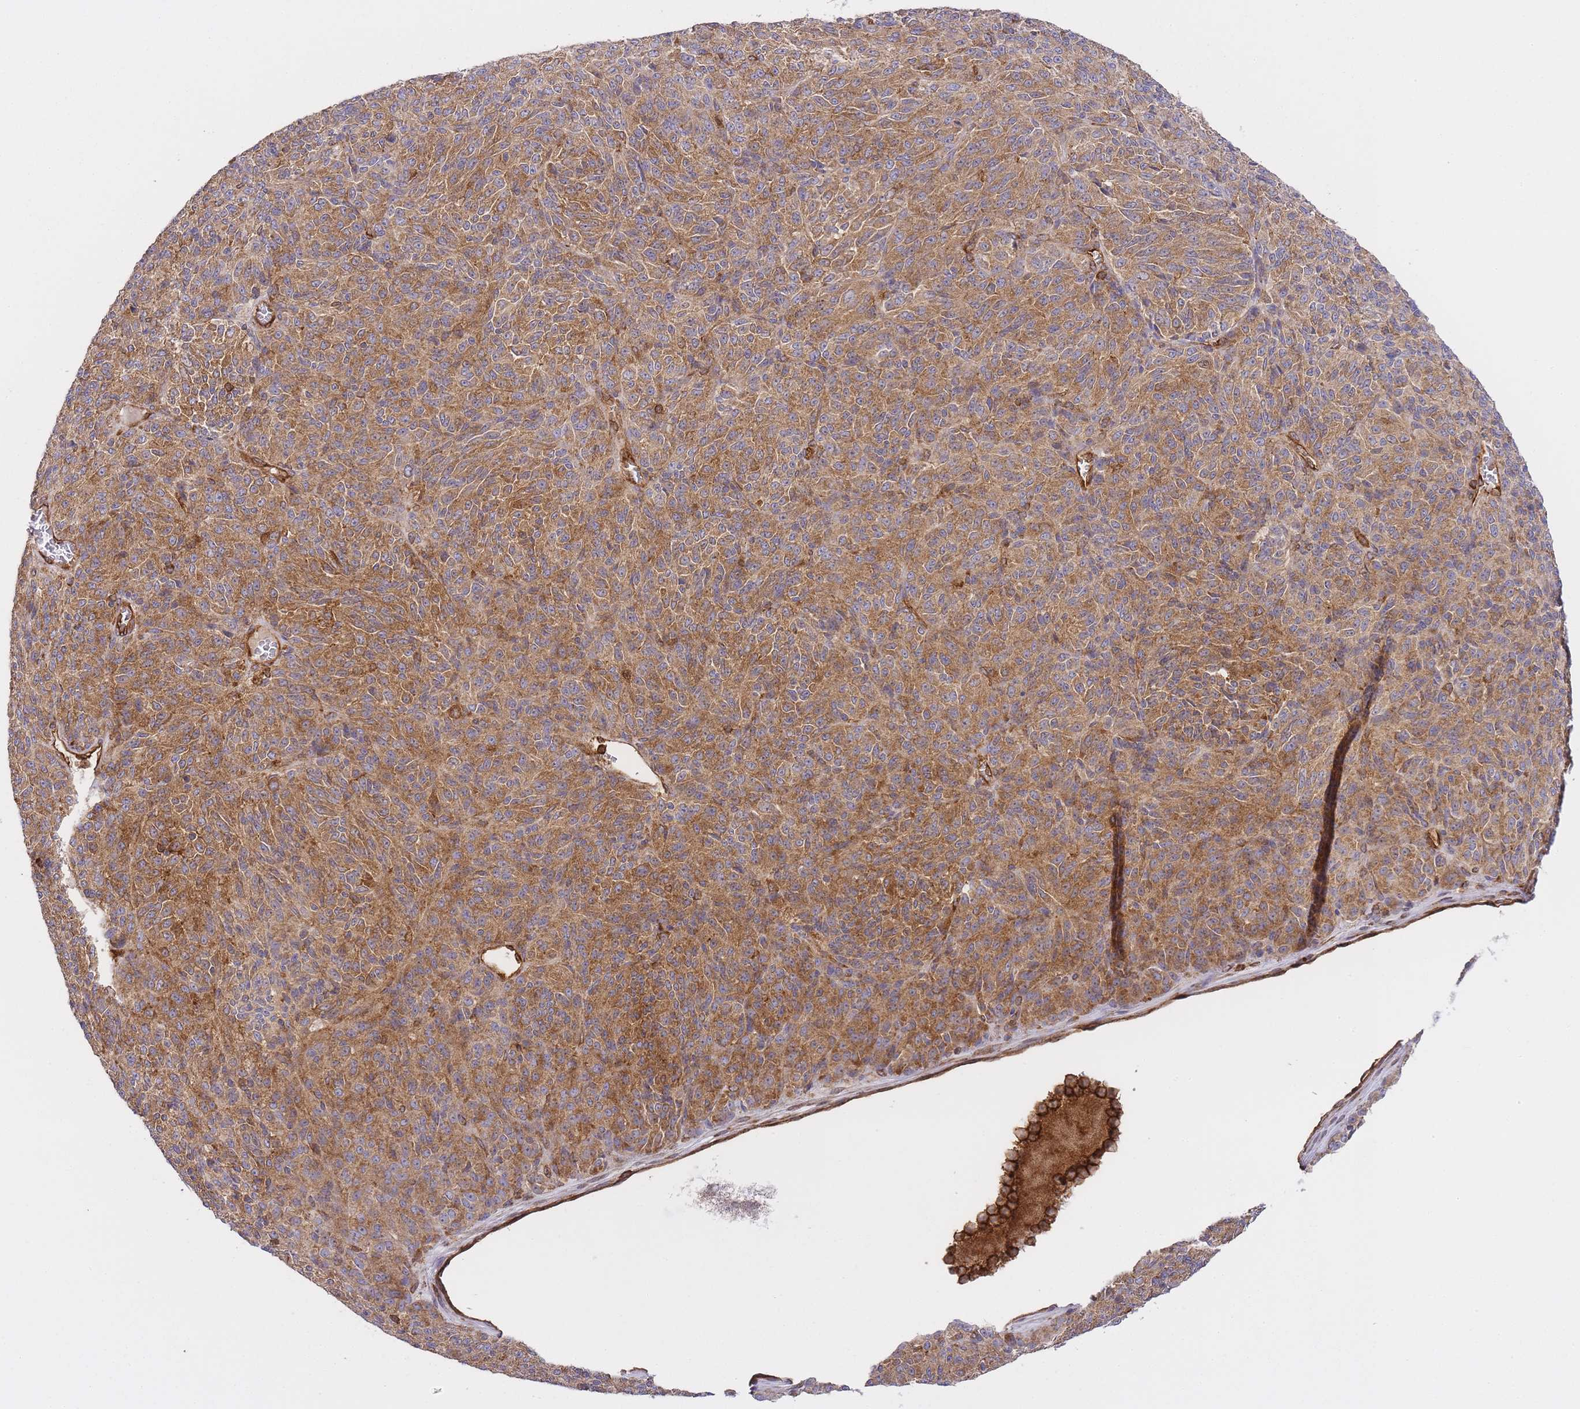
{"staining": {"intensity": "moderate", "quantity": ">75%", "location": "cytoplasmic/membranous"}, "tissue": "melanoma", "cell_type": "Tumor cells", "image_type": "cancer", "snomed": [{"axis": "morphology", "description": "Malignant melanoma, Metastatic site"}, {"axis": "topography", "description": "Brain"}], "caption": "A micrograph showing moderate cytoplasmic/membranous positivity in approximately >75% of tumor cells in malignant melanoma (metastatic site), as visualized by brown immunohistochemical staining.", "gene": "MSN", "patient": {"sex": "female", "age": 56}}